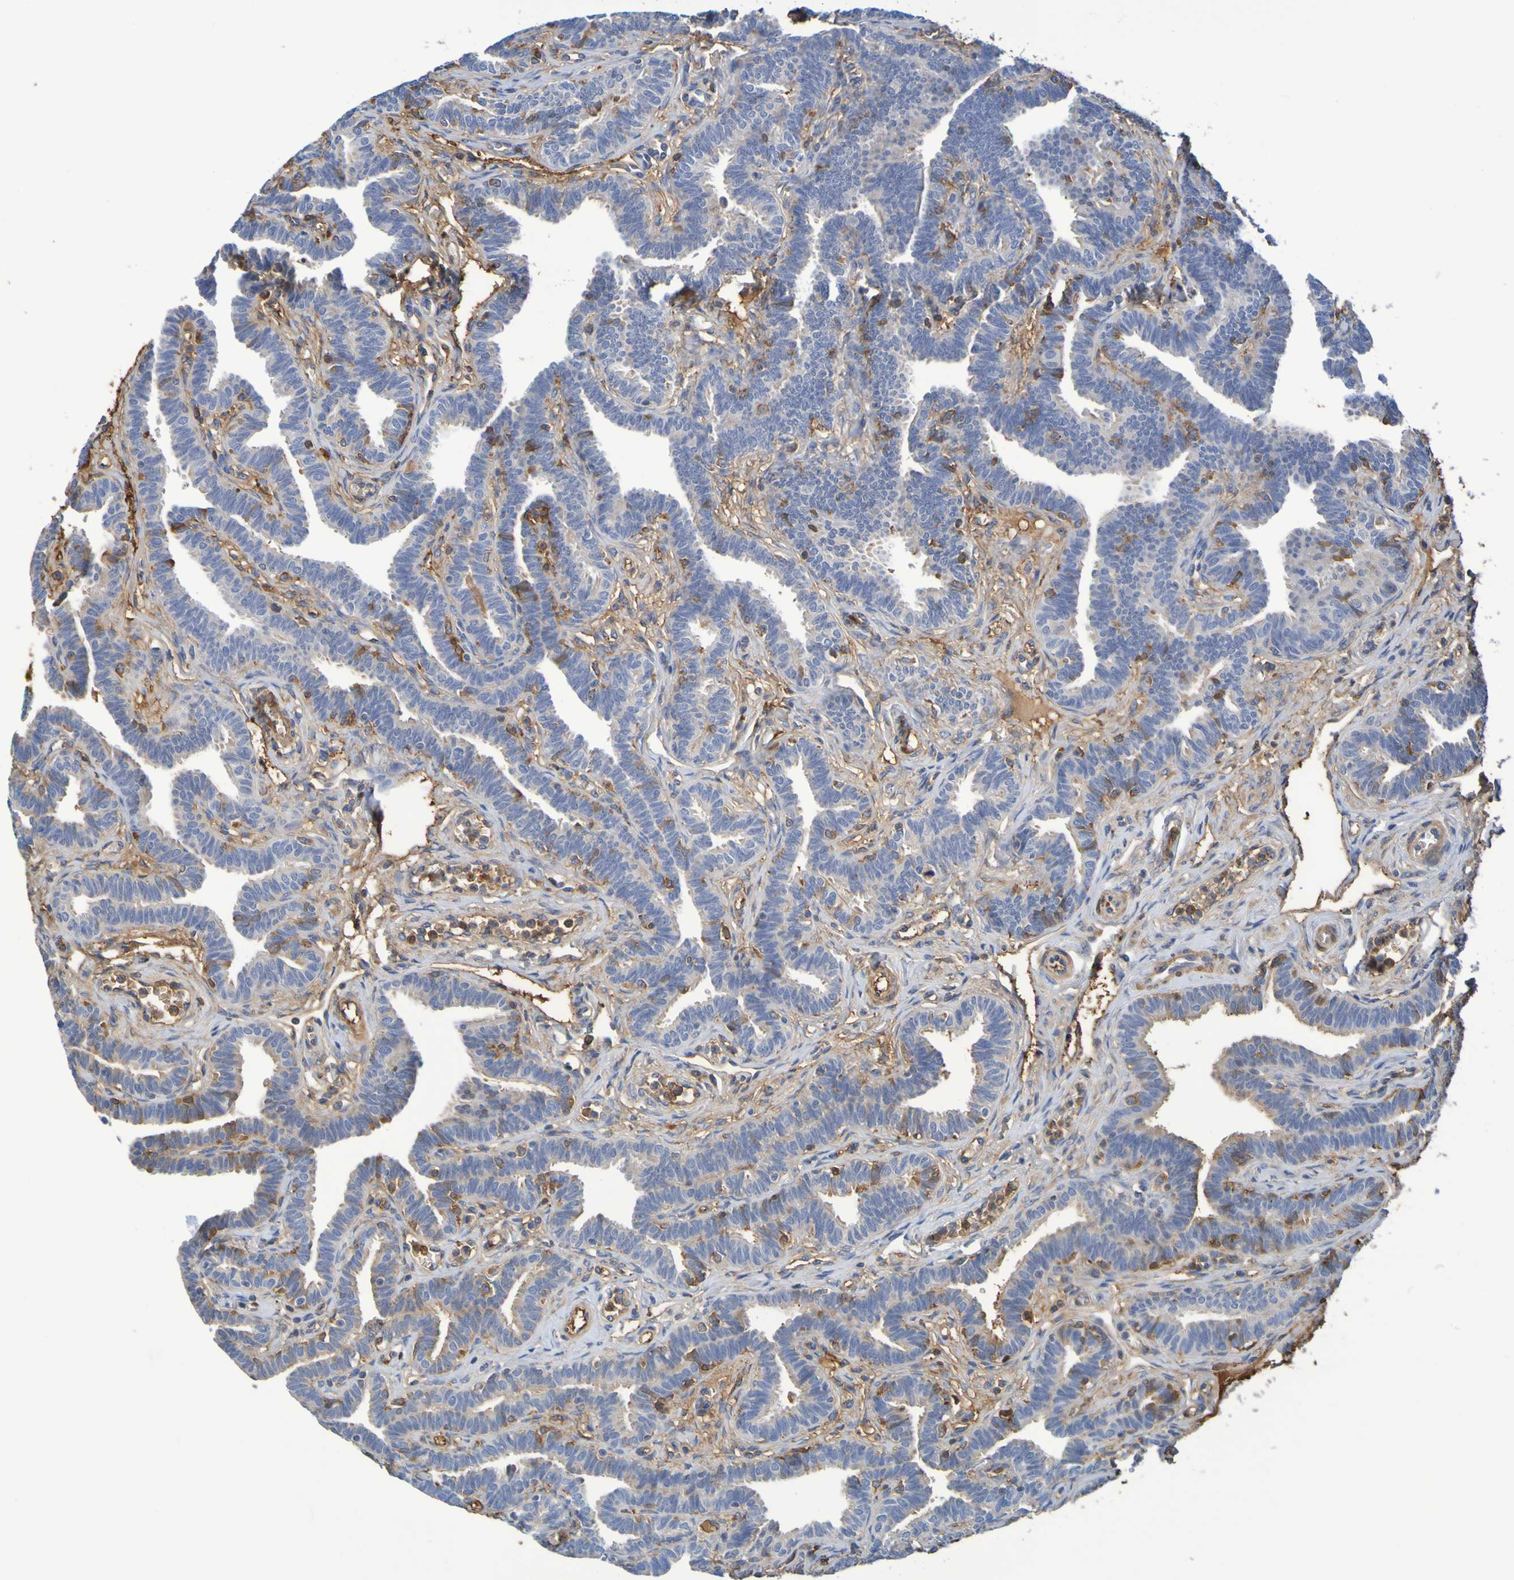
{"staining": {"intensity": "weak", "quantity": "25%-75%", "location": "cytoplasmic/membranous"}, "tissue": "fallopian tube", "cell_type": "Glandular cells", "image_type": "normal", "snomed": [{"axis": "morphology", "description": "Normal tissue, NOS"}, {"axis": "topography", "description": "Fallopian tube"}, {"axis": "topography", "description": "Ovary"}], "caption": "Fallopian tube was stained to show a protein in brown. There is low levels of weak cytoplasmic/membranous positivity in approximately 25%-75% of glandular cells. (DAB = brown stain, brightfield microscopy at high magnification).", "gene": "GAB3", "patient": {"sex": "female", "age": 23}}